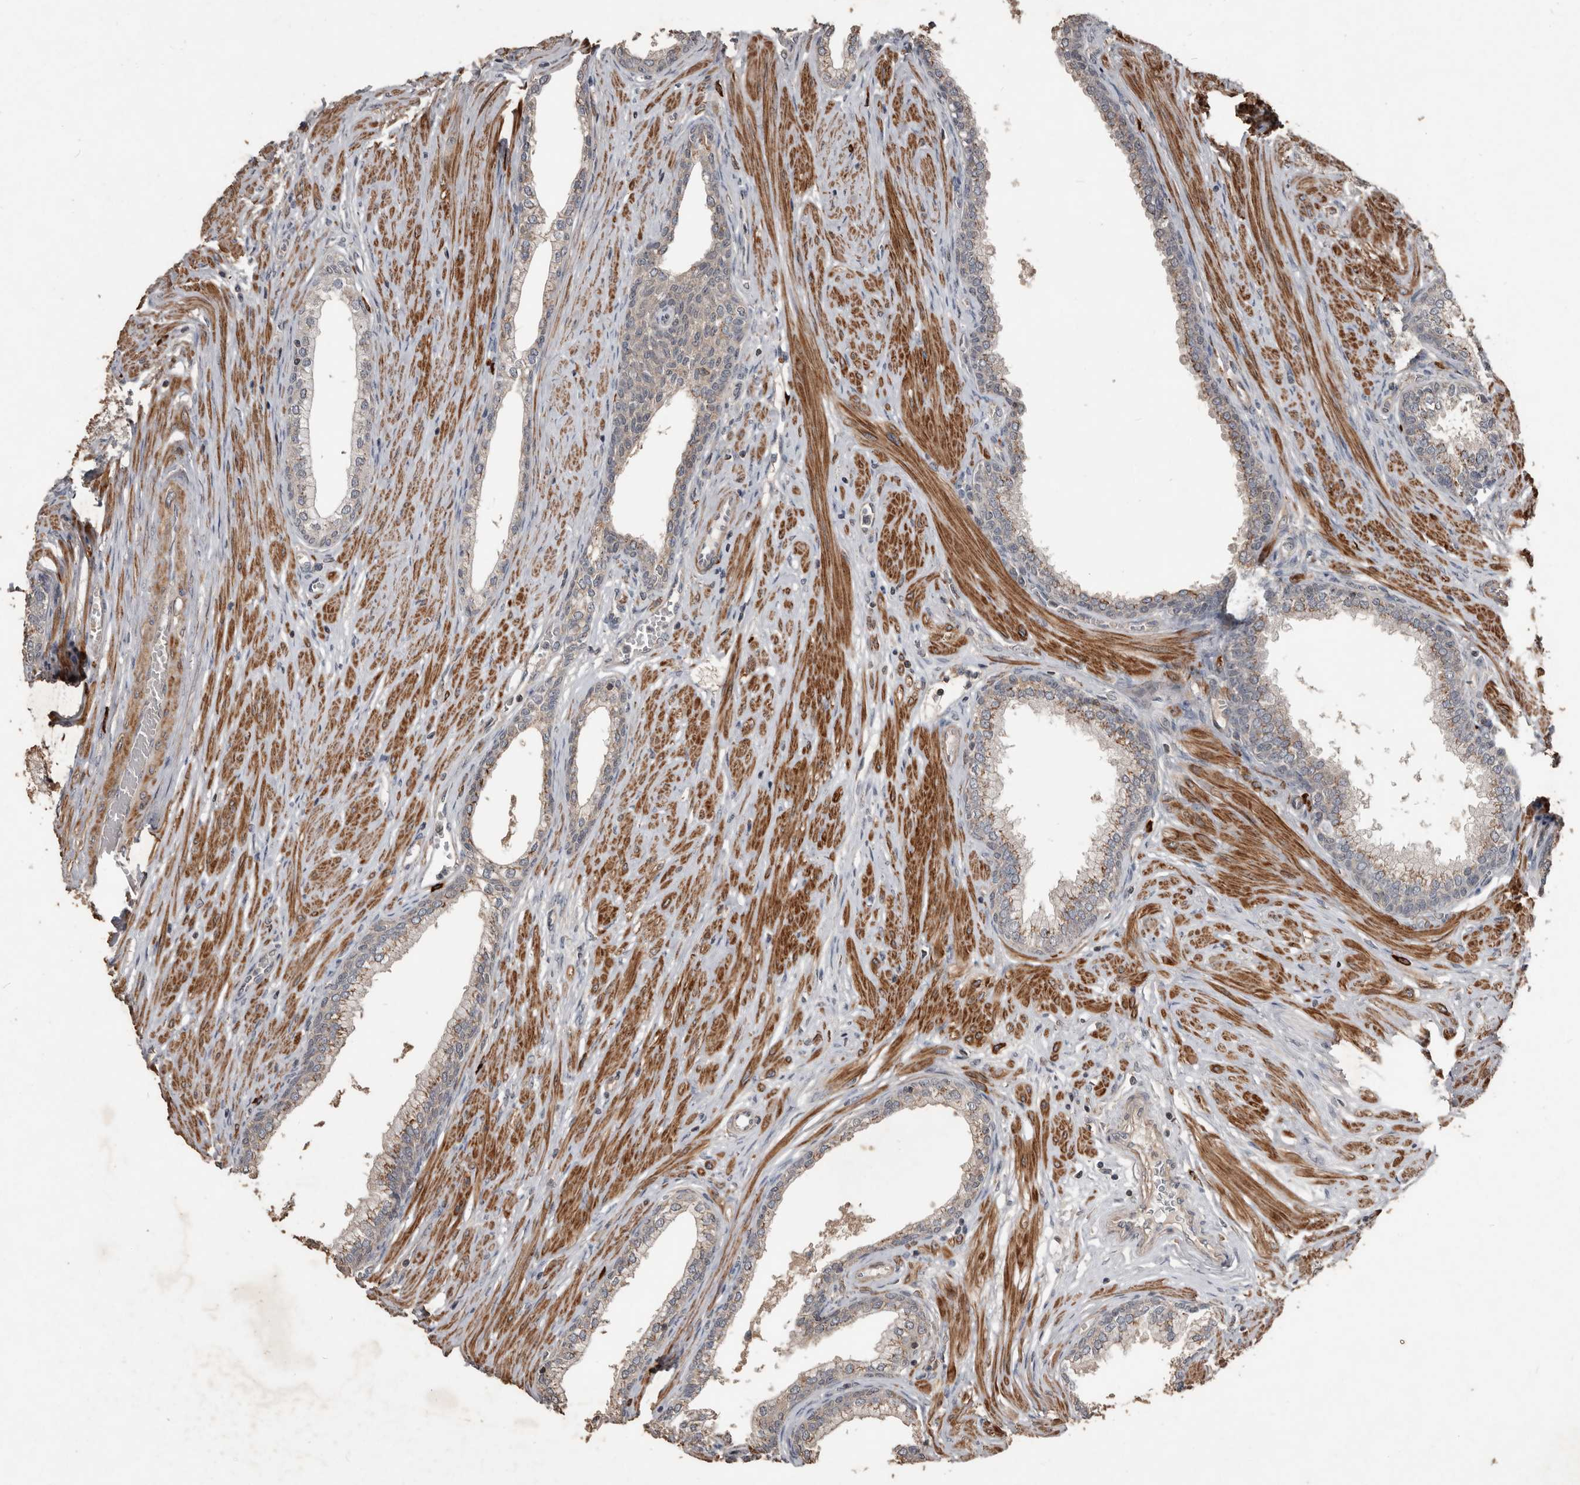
{"staining": {"intensity": "weak", "quantity": "25%-75%", "location": "cytoplasmic/membranous"}, "tissue": "prostate", "cell_type": "Glandular cells", "image_type": "normal", "snomed": [{"axis": "morphology", "description": "Normal tissue, NOS"}, {"axis": "morphology", "description": "Urothelial carcinoma, Low grade"}, {"axis": "topography", "description": "Urinary bladder"}, {"axis": "topography", "description": "Prostate"}], "caption": "Weak cytoplasmic/membranous positivity is seen in about 25%-75% of glandular cells in unremarkable prostate.", "gene": "BAMBI", "patient": {"sex": "male", "age": 60}}